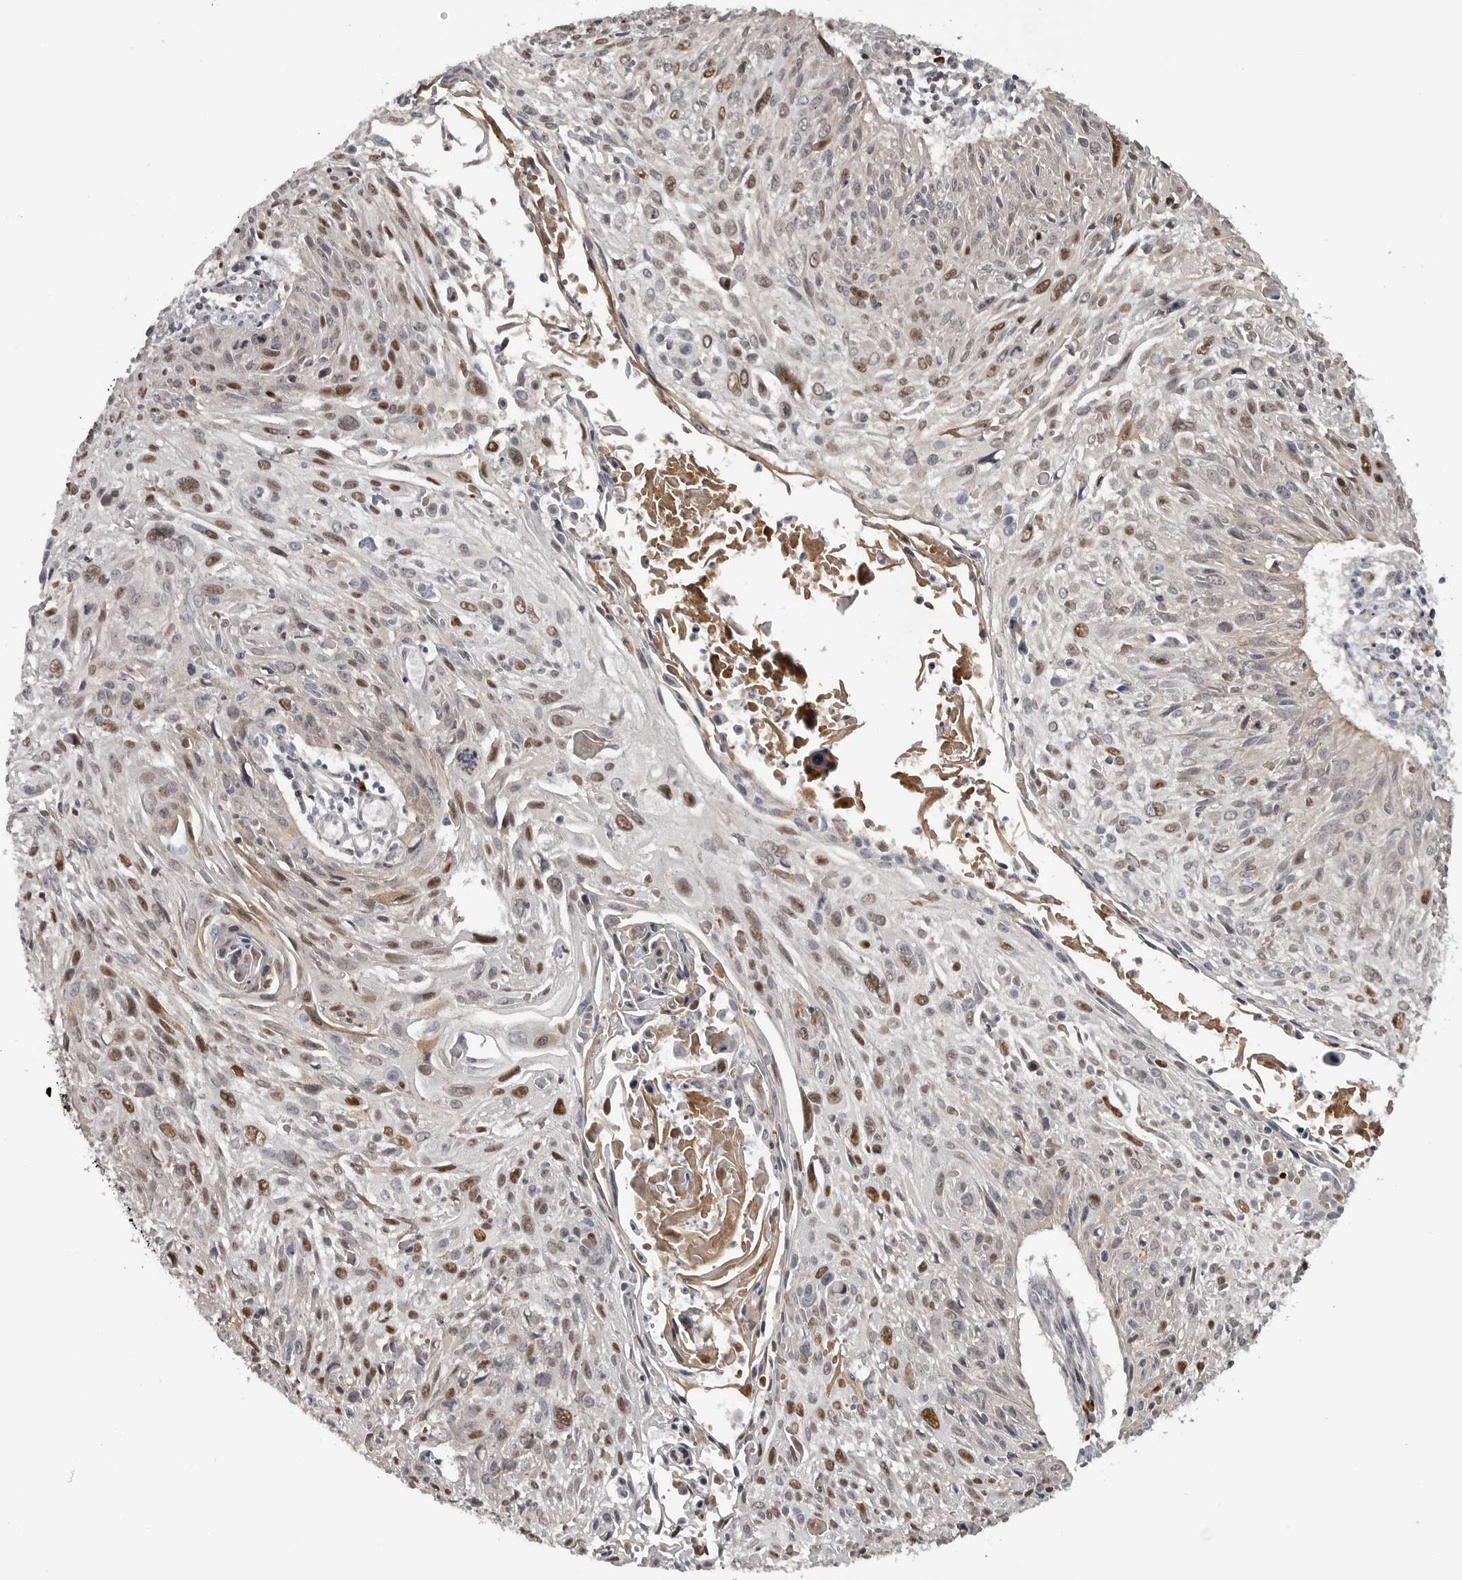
{"staining": {"intensity": "moderate", "quantity": ">75%", "location": "nuclear"}, "tissue": "cervical cancer", "cell_type": "Tumor cells", "image_type": "cancer", "snomed": [{"axis": "morphology", "description": "Squamous cell carcinoma, NOS"}, {"axis": "topography", "description": "Cervix"}], "caption": "Immunohistochemical staining of squamous cell carcinoma (cervical) shows moderate nuclear protein expression in about >75% of tumor cells.", "gene": "ZNF277", "patient": {"sex": "female", "age": 51}}